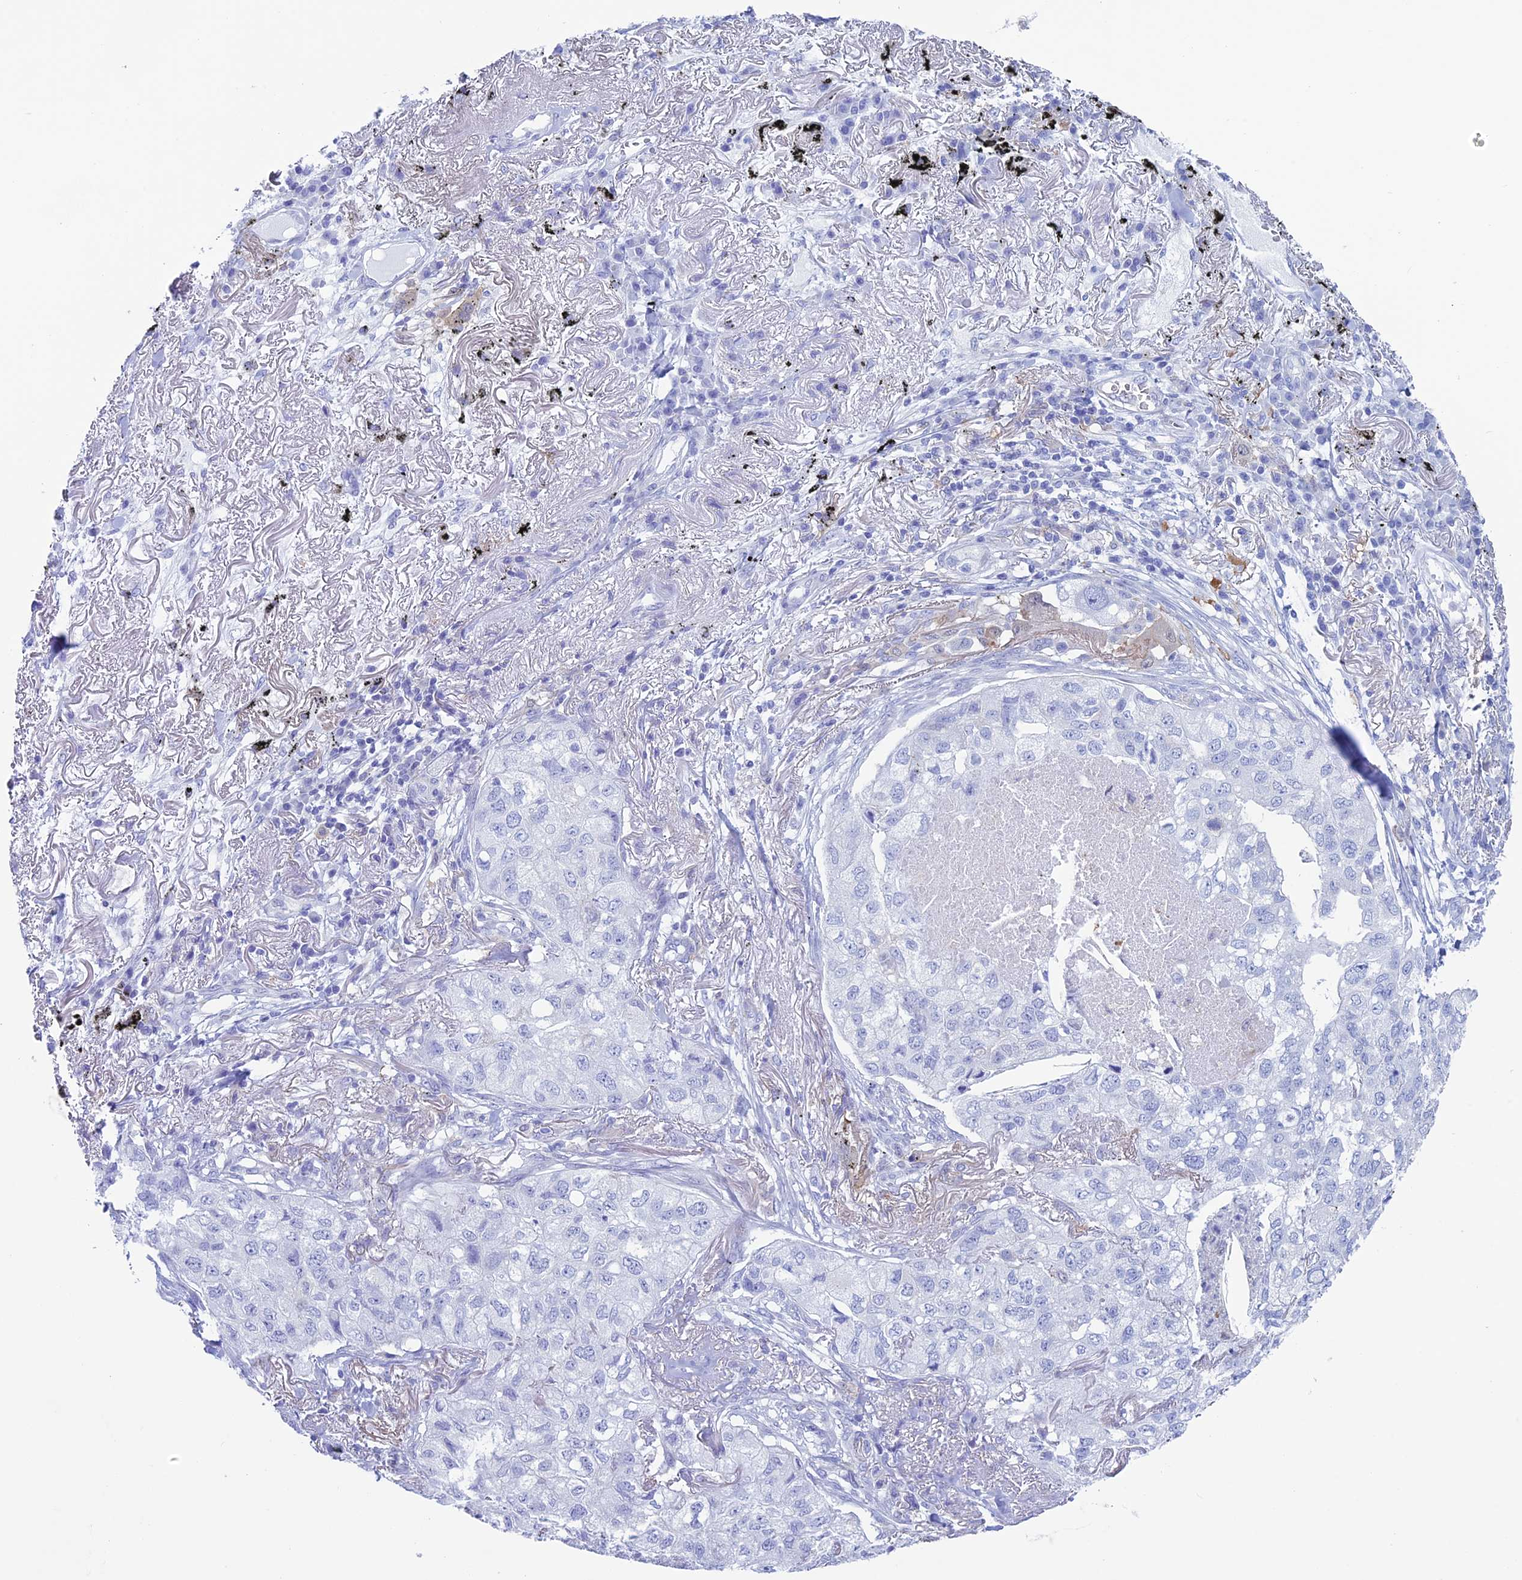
{"staining": {"intensity": "negative", "quantity": "none", "location": "none"}, "tissue": "lung cancer", "cell_type": "Tumor cells", "image_type": "cancer", "snomed": [{"axis": "morphology", "description": "Adenocarcinoma, NOS"}, {"axis": "topography", "description": "Lung"}], "caption": "DAB (3,3'-diaminobenzidine) immunohistochemical staining of human lung adenocarcinoma shows no significant expression in tumor cells.", "gene": "KCNK17", "patient": {"sex": "male", "age": 65}}